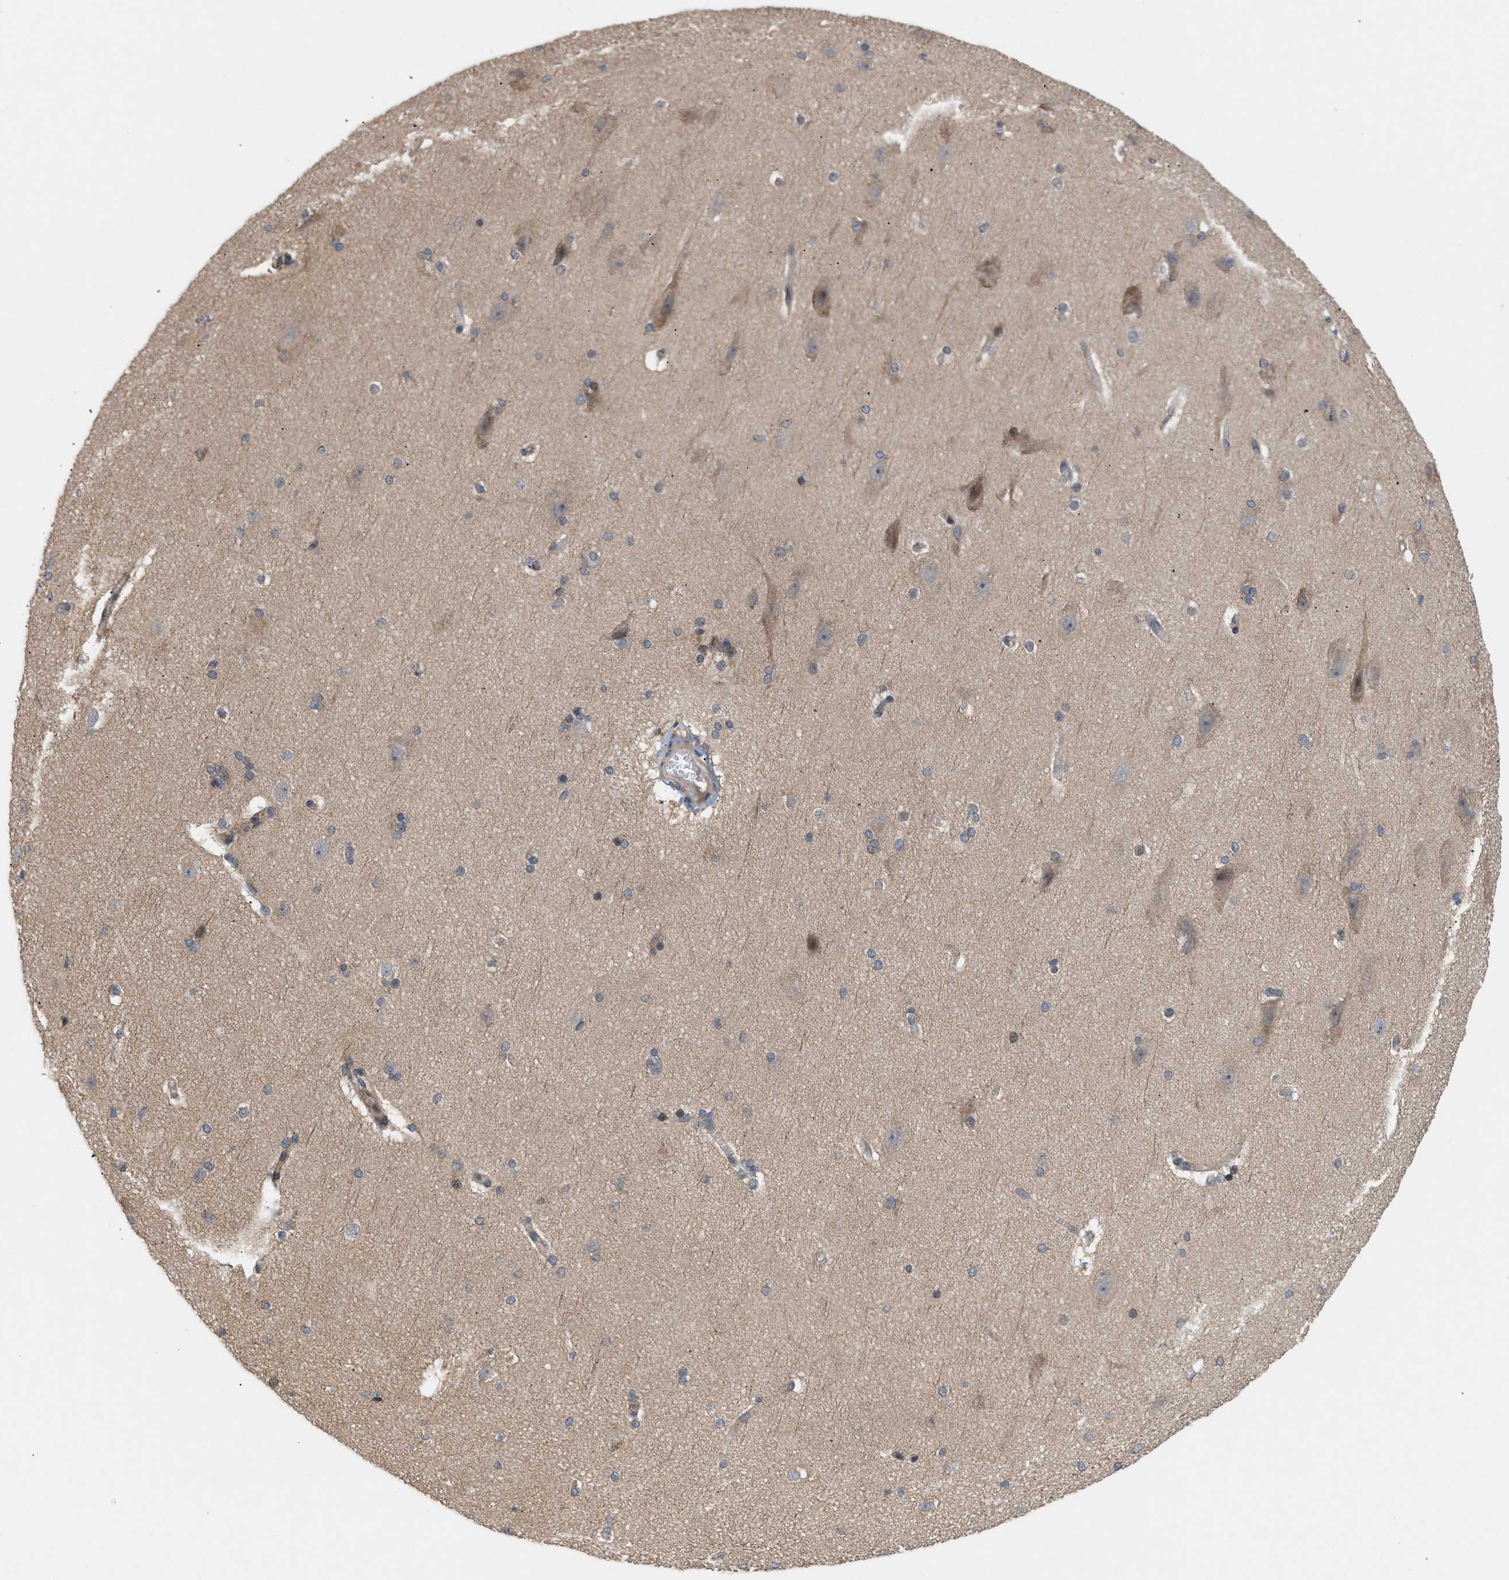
{"staining": {"intensity": "weak", "quantity": ">75%", "location": "cytoplasmic/membranous"}, "tissue": "cerebral cortex", "cell_type": "Endothelial cells", "image_type": "normal", "snomed": [{"axis": "morphology", "description": "Normal tissue, NOS"}, {"axis": "topography", "description": "Cerebral cortex"}, {"axis": "topography", "description": "Hippocampus"}], "caption": "A high-resolution photomicrograph shows immunohistochemistry (IHC) staining of unremarkable cerebral cortex, which exhibits weak cytoplasmic/membranous positivity in approximately >75% of endothelial cells.", "gene": "MFSD6", "patient": {"sex": "female", "age": 19}}